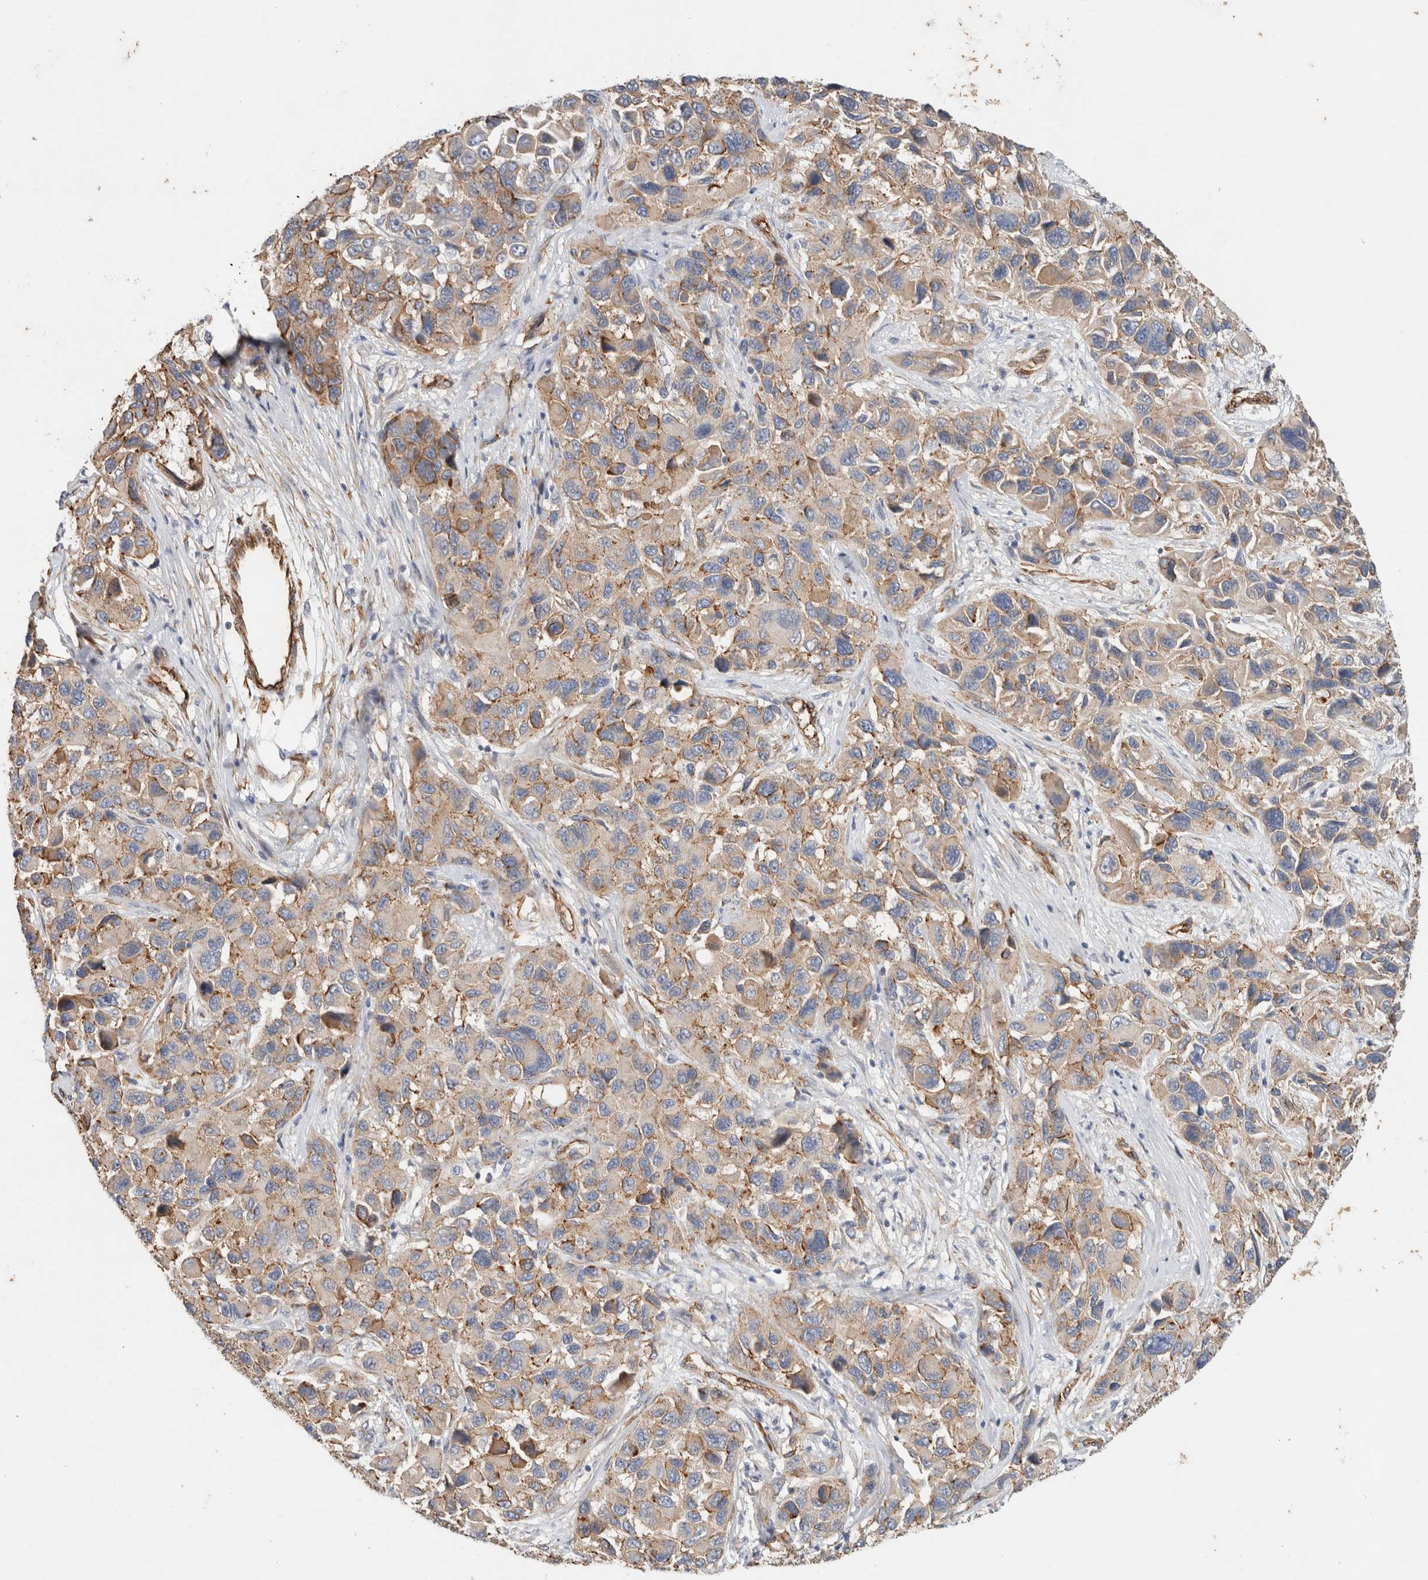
{"staining": {"intensity": "moderate", "quantity": "25%-75%", "location": "cytoplasmic/membranous"}, "tissue": "melanoma", "cell_type": "Tumor cells", "image_type": "cancer", "snomed": [{"axis": "morphology", "description": "Malignant melanoma, NOS"}, {"axis": "topography", "description": "Skin"}], "caption": "Melanoma was stained to show a protein in brown. There is medium levels of moderate cytoplasmic/membranous staining in about 25%-75% of tumor cells.", "gene": "JMJD4", "patient": {"sex": "male", "age": 53}}